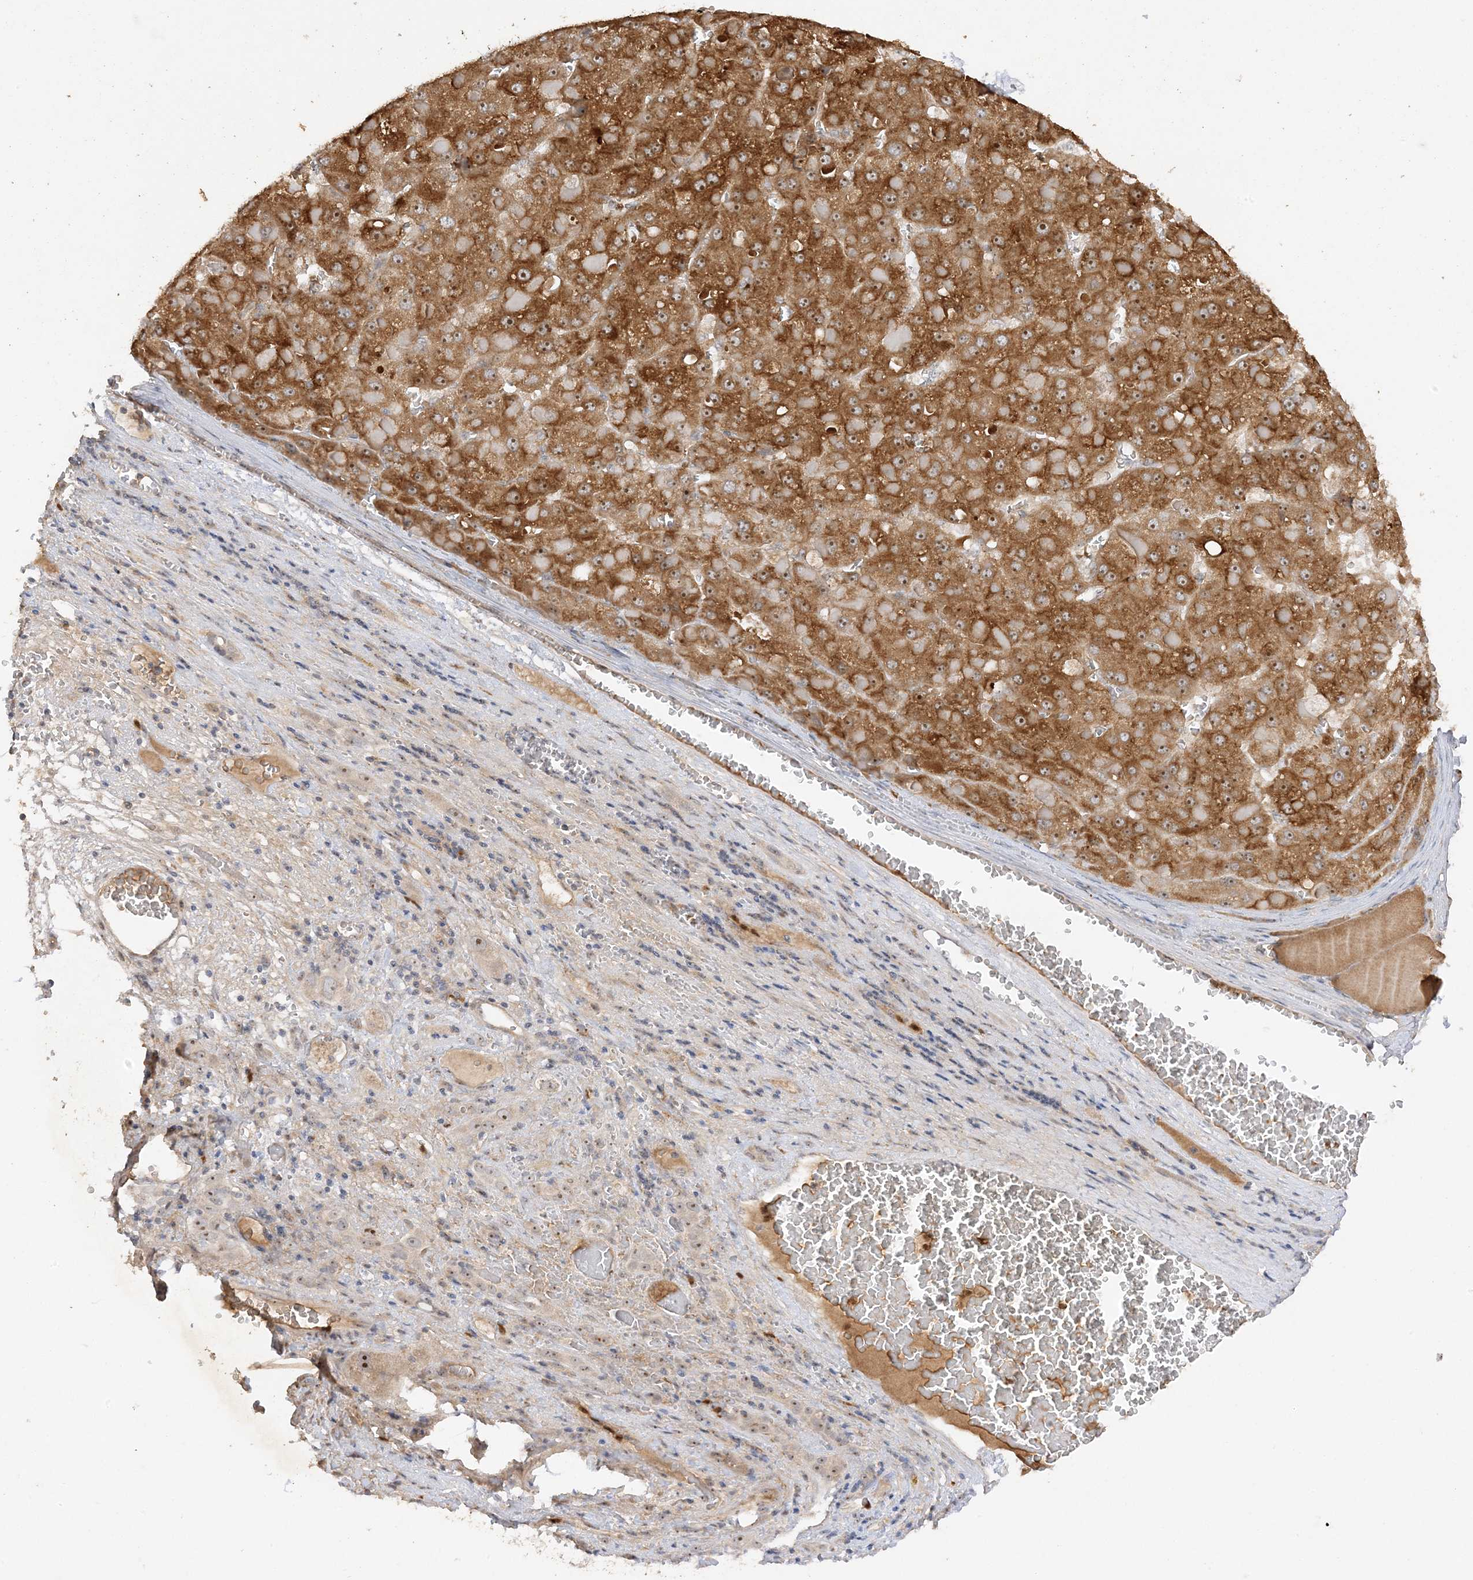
{"staining": {"intensity": "moderate", "quantity": ">75%", "location": "cytoplasmic/membranous,nuclear"}, "tissue": "liver cancer", "cell_type": "Tumor cells", "image_type": "cancer", "snomed": [{"axis": "morphology", "description": "Carcinoma, Hepatocellular, NOS"}, {"axis": "topography", "description": "Liver"}], "caption": "The histopathology image shows a brown stain indicating the presence of a protein in the cytoplasmic/membranous and nuclear of tumor cells in liver hepatocellular carcinoma.", "gene": "DDX18", "patient": {"sex": "female", "age": 73}}